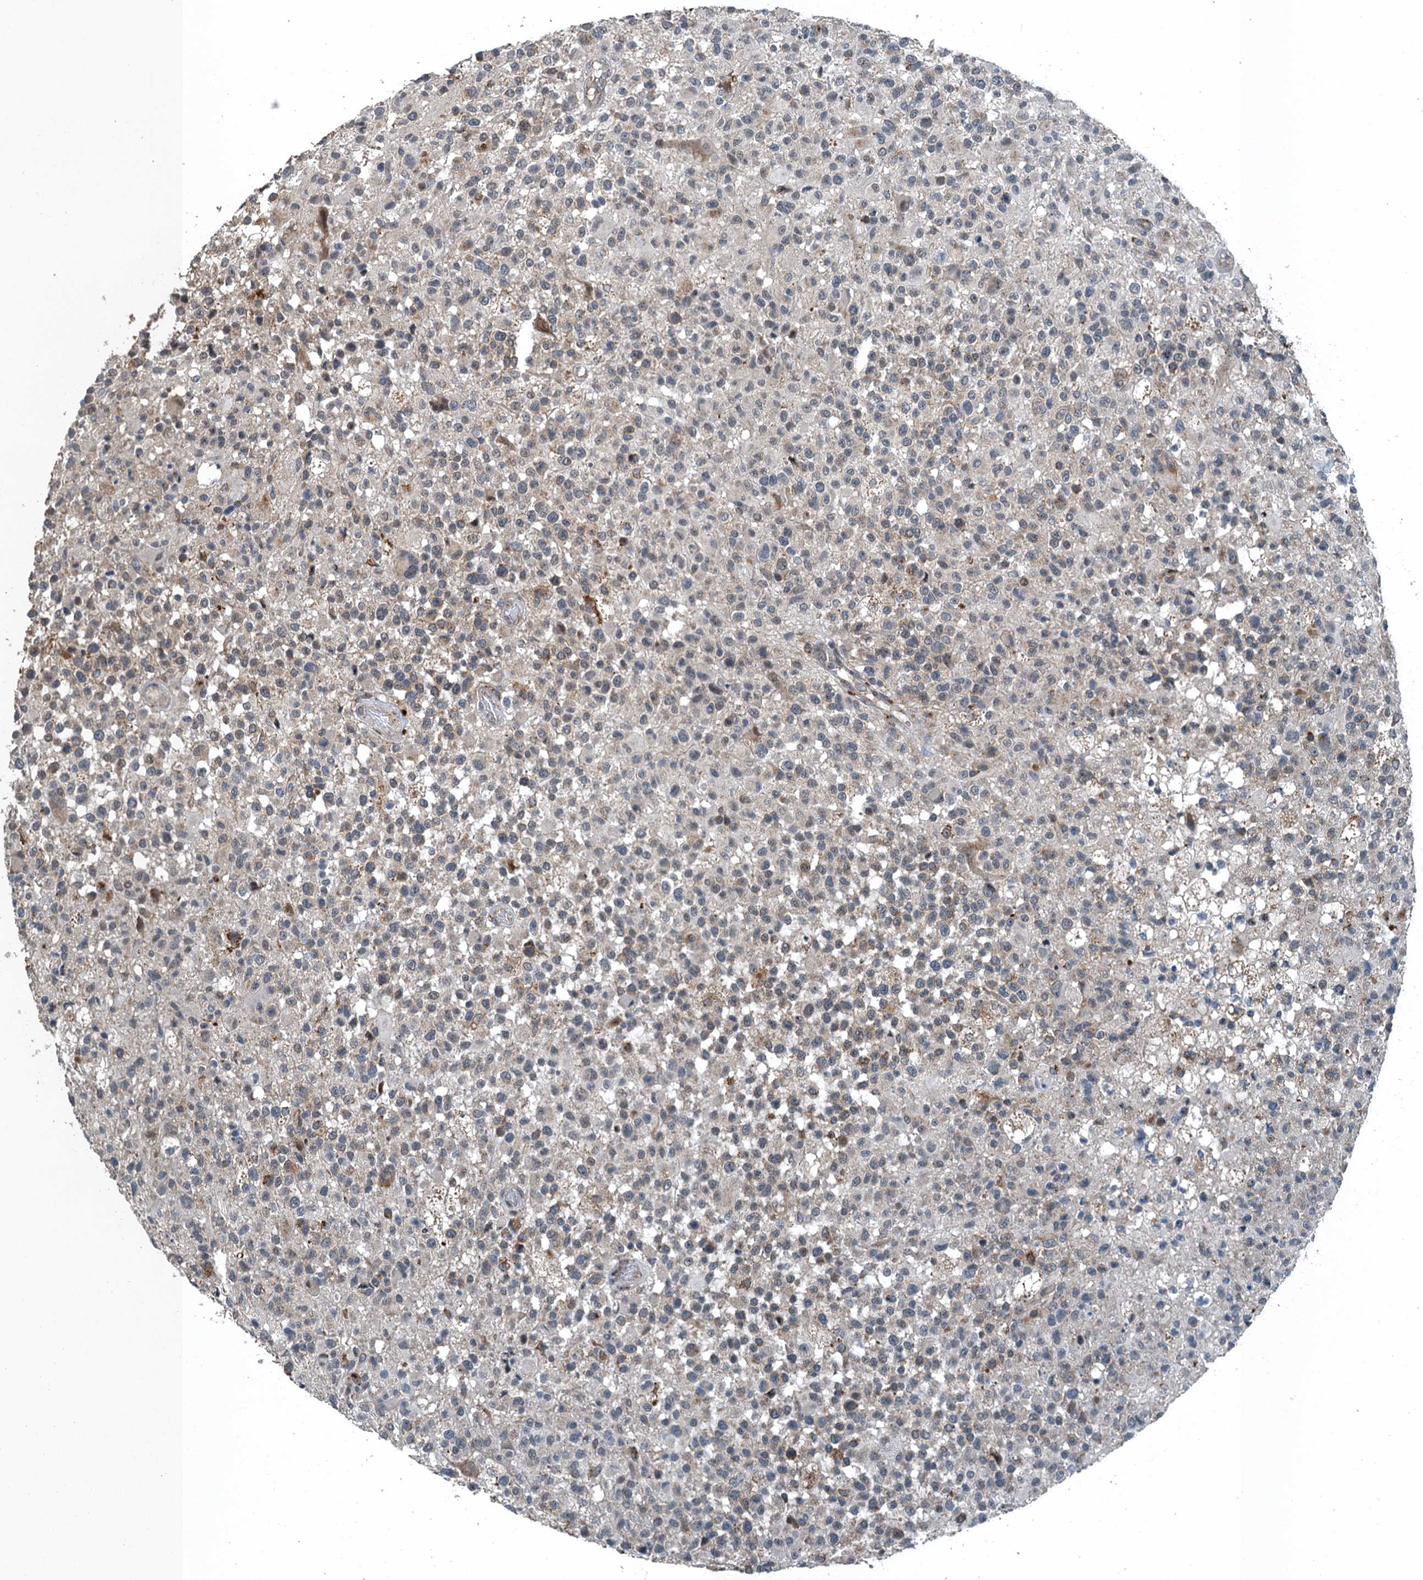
{"staining": {"intensity": "negative", "quantity": "none", "location": "none"}, "tissue": "glioma", "cell_type": "Tumor cells", "image_type": "cancer", "snomed": [{"axis": "morphology", "description": "Glioma, malignant, High grade"}, {"axis": "morphology", "description": "Glioblastoma, NOS"}, {"axis": "topography", "description": "Brain"}], "caption": "Tumor cells show no significant protein positivity in malignant glioma (high-grade).", "gene": "BMERB1", "patient": {"sex": "male", "age": 60}}